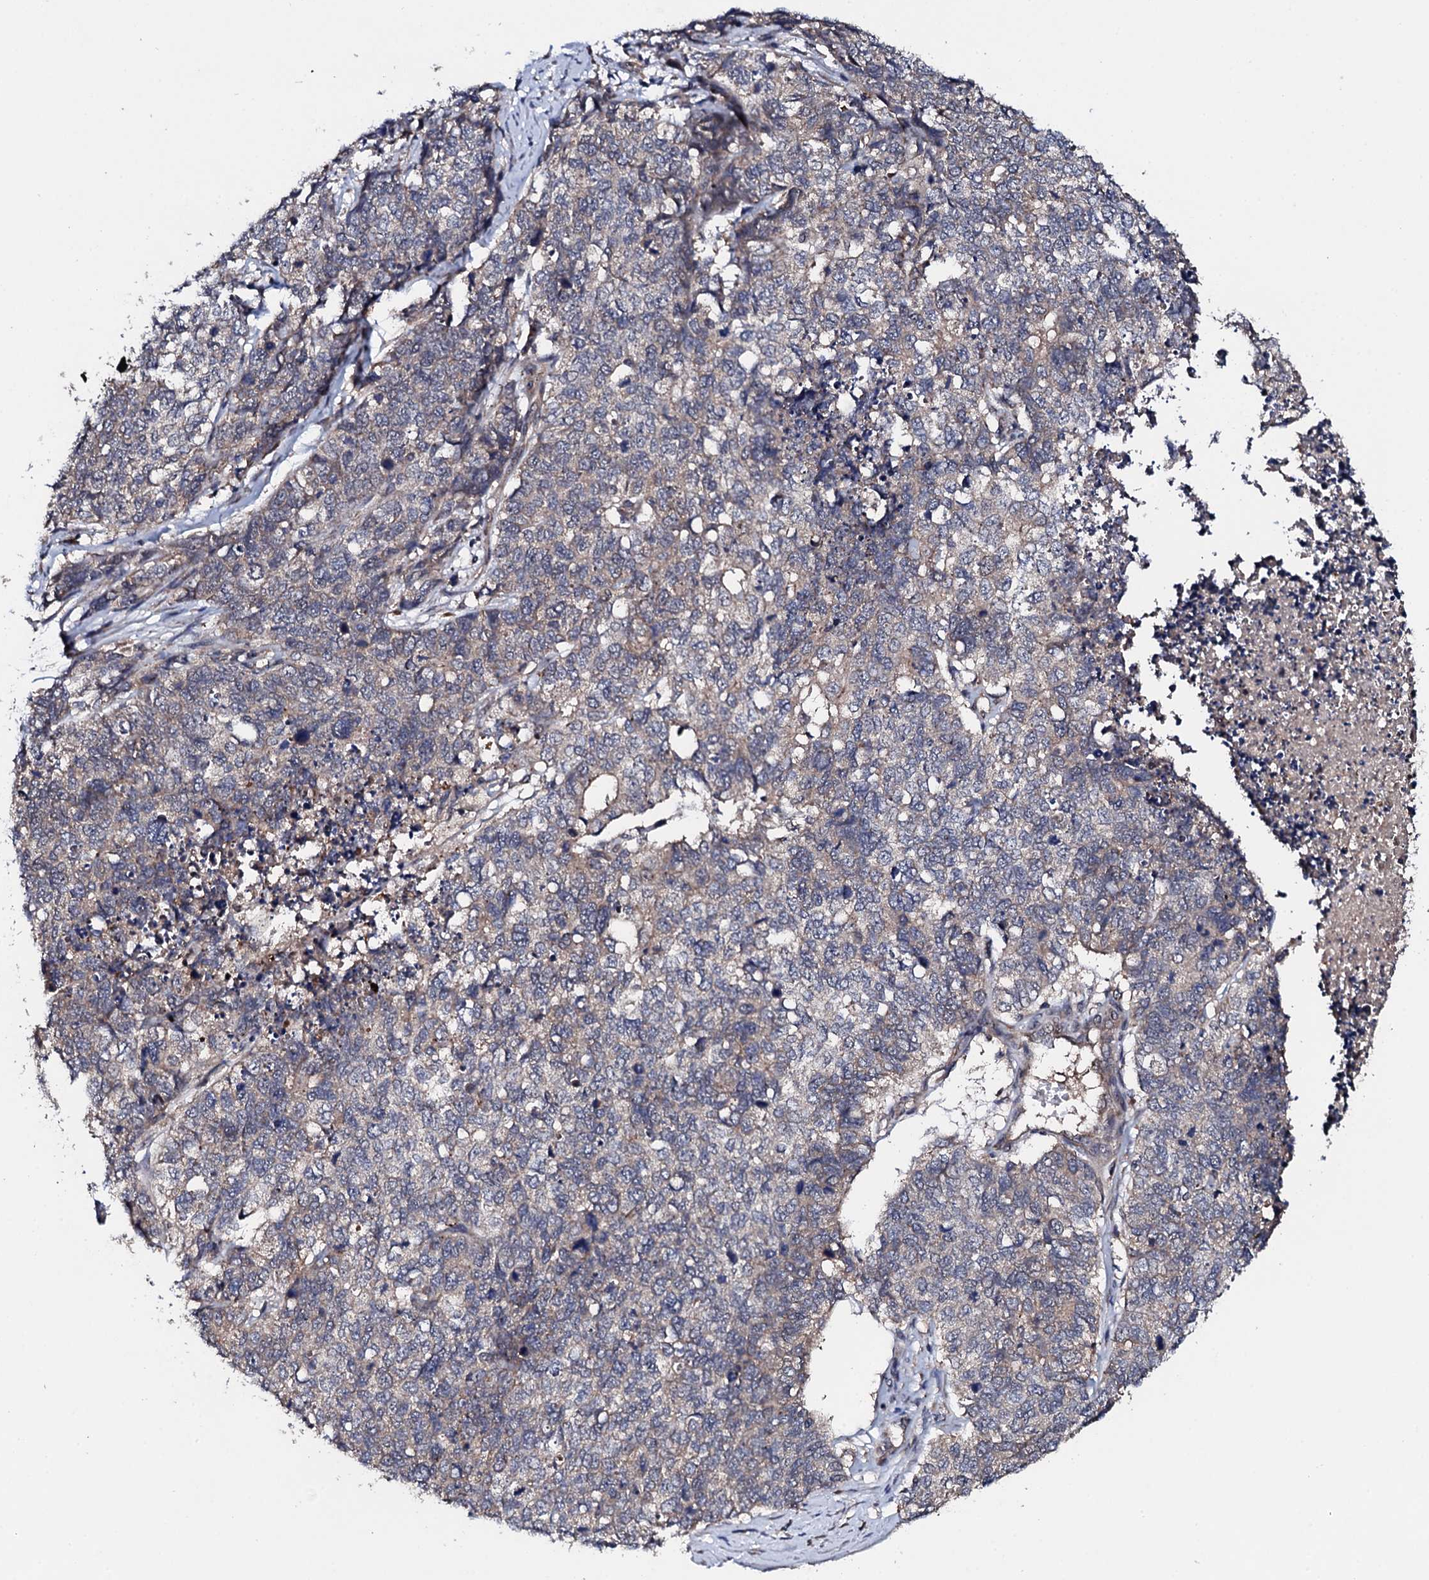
{"staining": {"intensity": "negative", "quantity": "none", "location": "none"}, "tissue": "cervical cancer", "cell_type": "Tumor cells", "image_type": "cancer", "snomed": [{"axis": "morphology", "description": "Squamous cell carcinoma, NOS"}, {"axis": "topography", "description": "Cervix"}], "caption": "Histopathology image shows no significant protein expression in tumor cells of cervical cancer.", "gene": "IP6K1", "patient": {"sex": "female", "age": 63}}